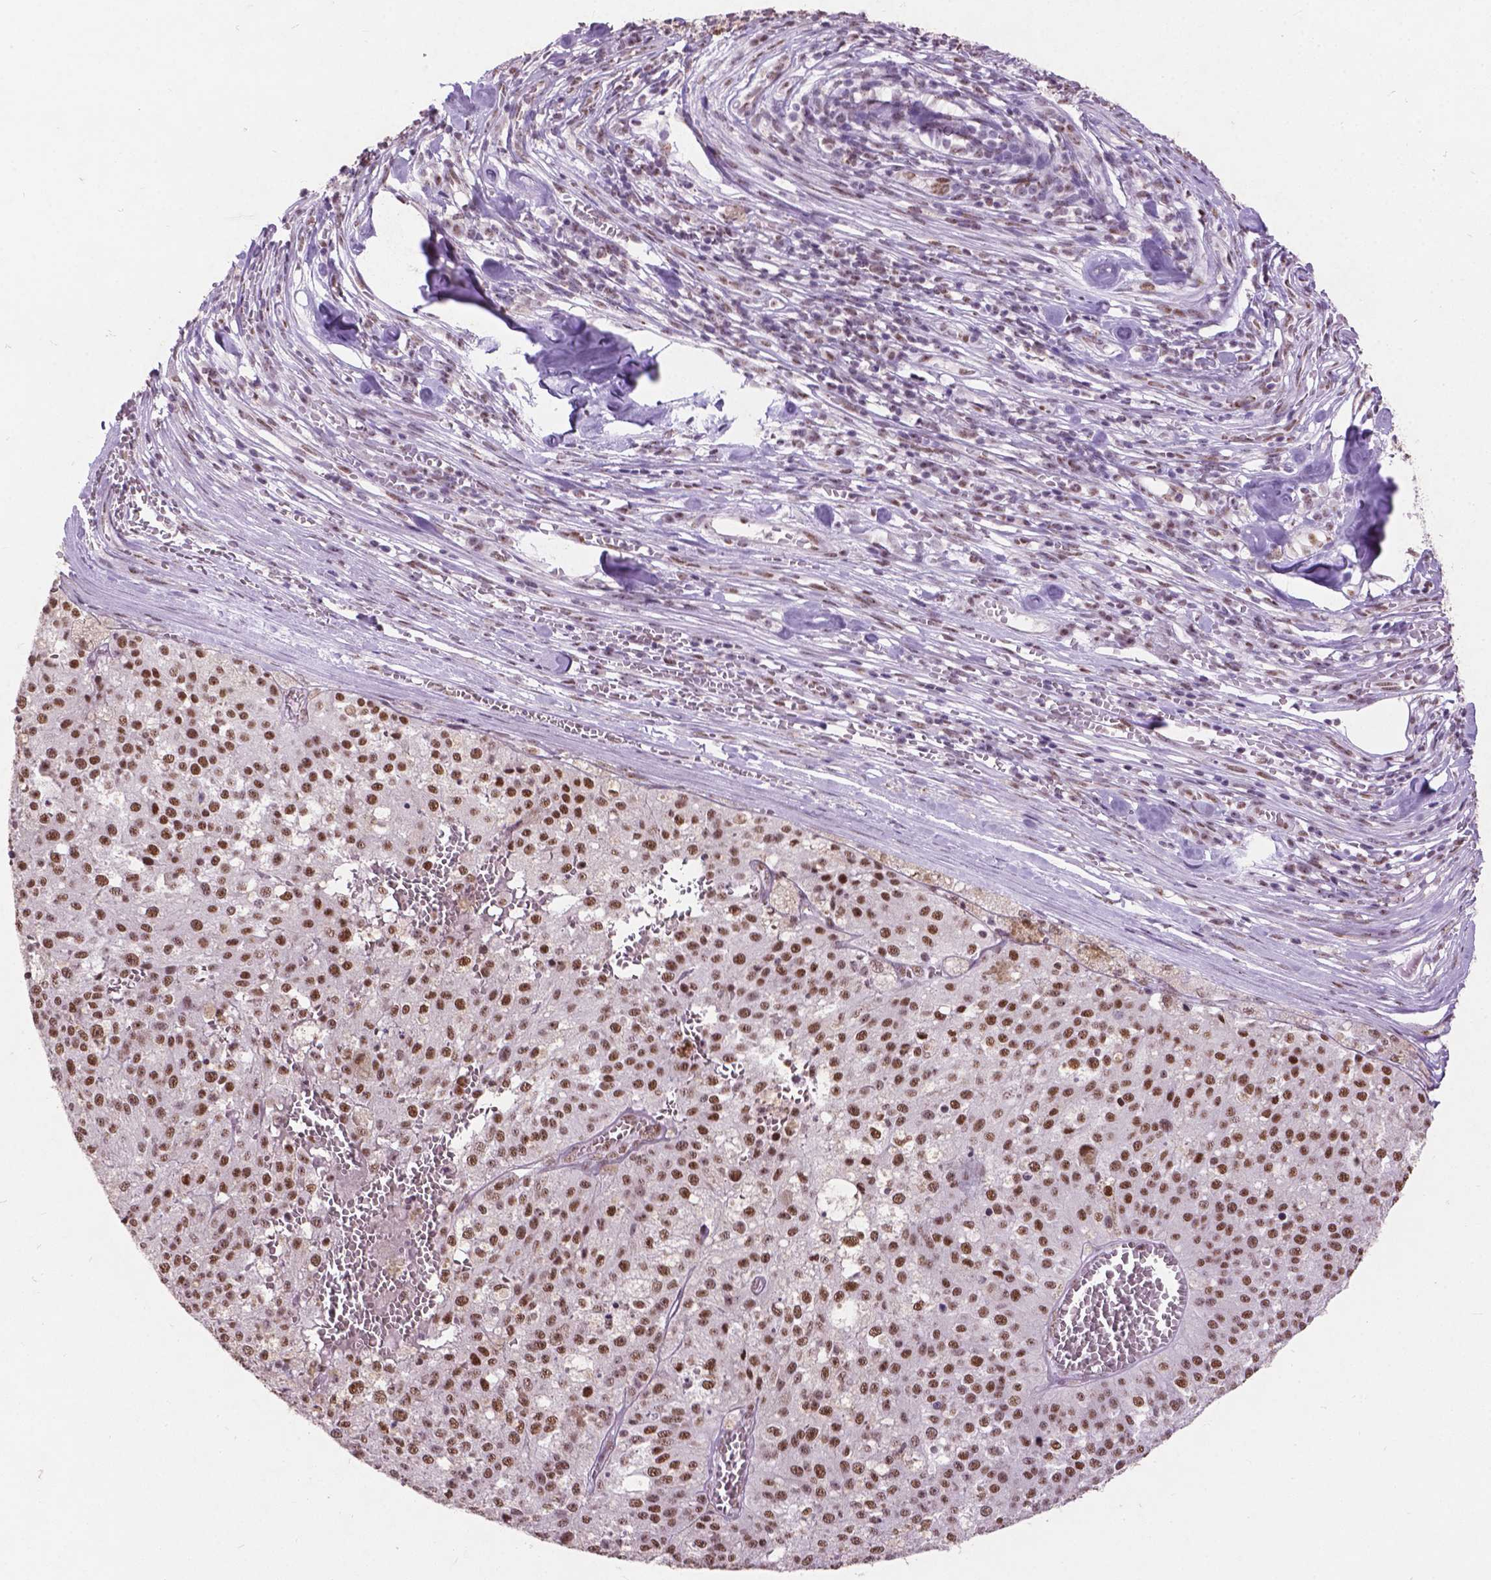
{"staining": {"intensity": "moderate", "quantity": ">75%", "location": "nuclear"}, "tissue": "melanoma", "cell_type": "Tumor cells", "image_type": "cancer", "snomed": [{"axis": "morphology", "description": "Malignant melanoma, Metastatic site"}, {"axis": "topography", "description": "Lymph node"}], "caption": "Immunohistochemistry (IHC) of human malignant melanoma (metastatic site) reveals medium levels of moderate nuclear staining in about >75% of tumor cells.", "gene": "COIL", "patient": {"sex": "female", "age": 64}}